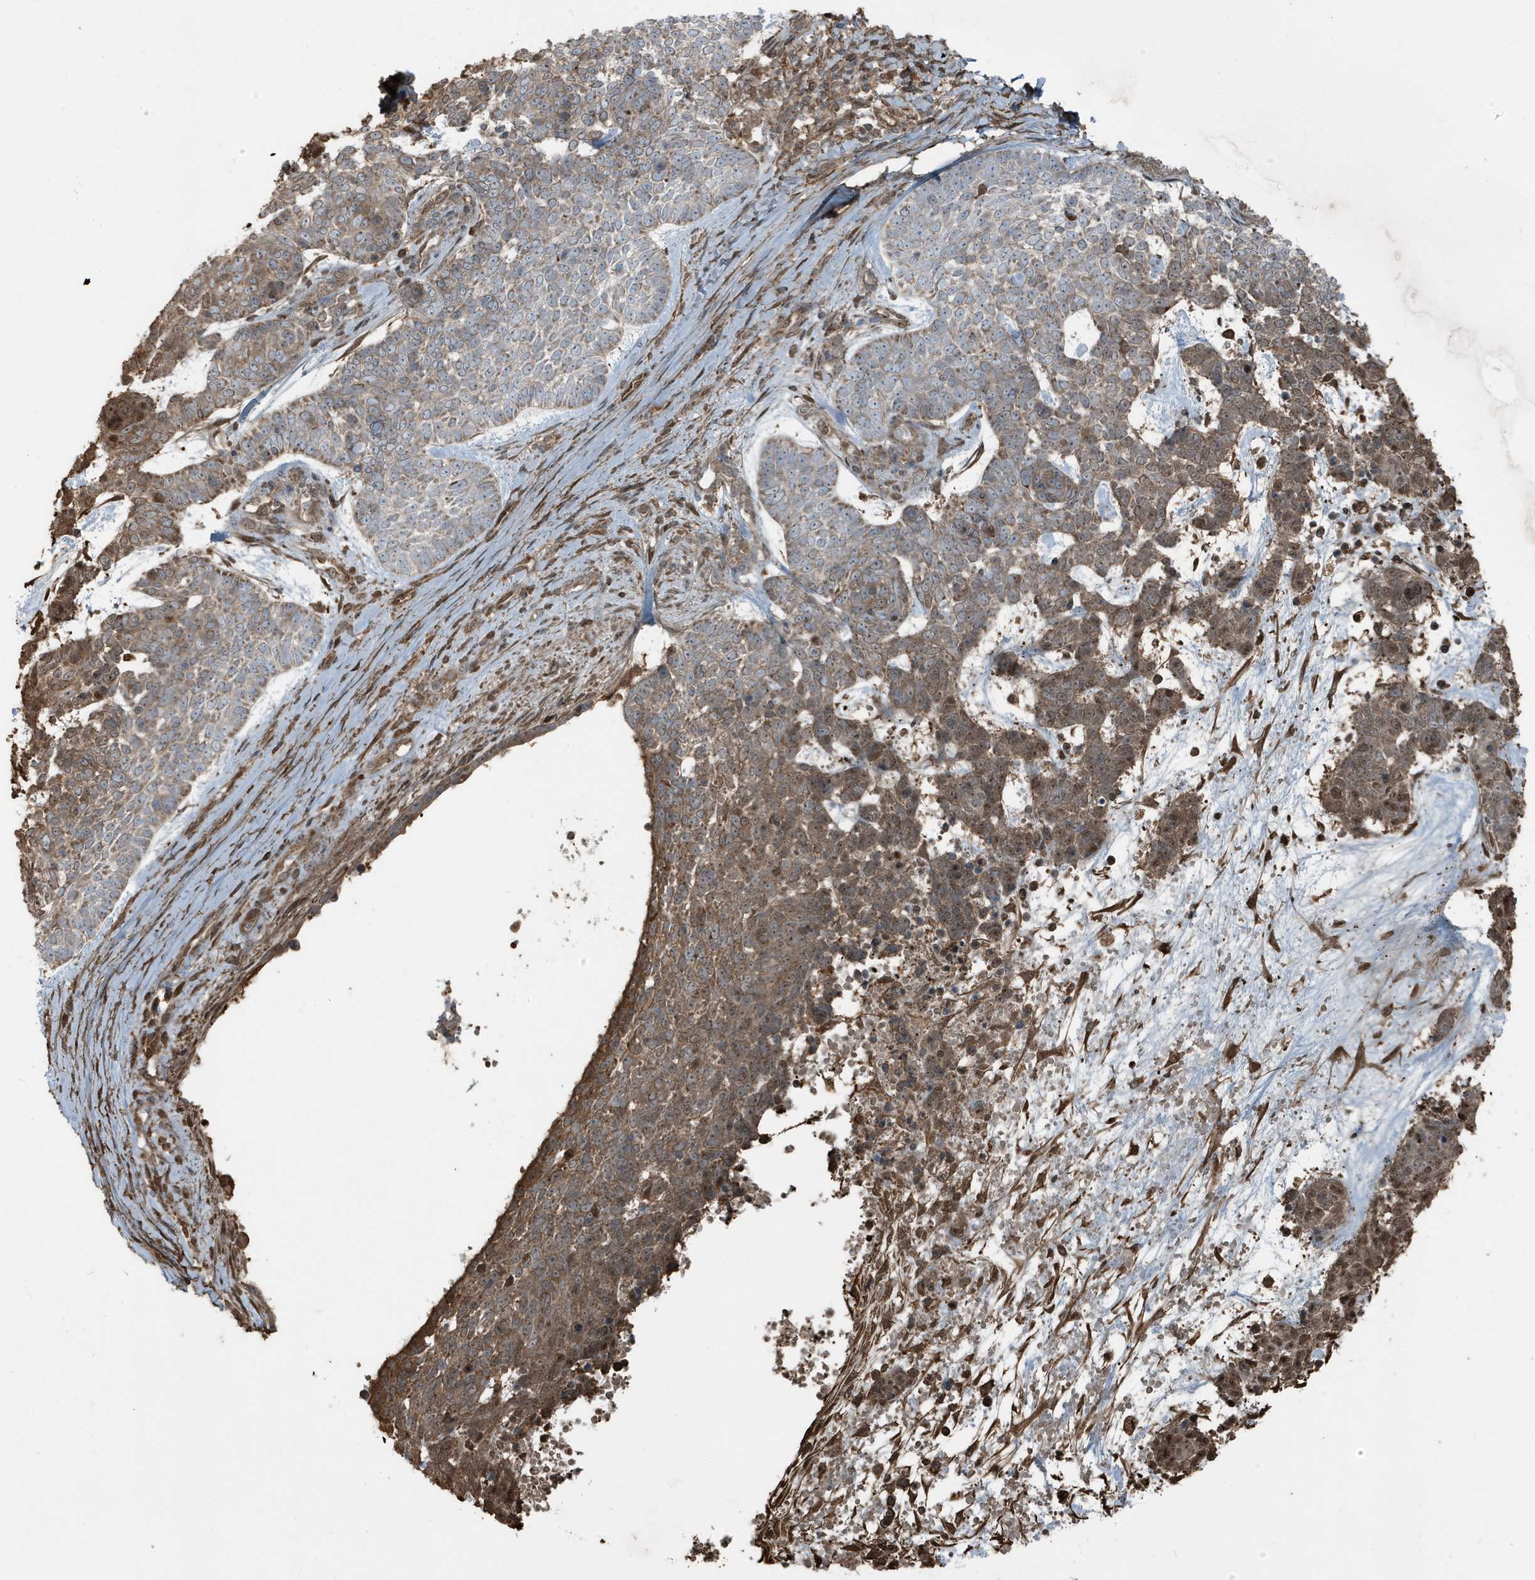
{"staining": {"intensity": "moderate", "quantity": ">75%", "location": "cytoplasmic/membranous"}, "tissue": "skin cancer", "cell_type": "Tumor cells", "image_type": "cancer", "snomed": [{"axis": "morphology", "description": "Basal cell carcinoma"}, {"axis": "topography", "description": "Skin"}], "caption": "Basal cell carcinoma (skin) was stained to show a protein in brown. There is medium levels of moderate cytoplasmic/membranous staining in about >75% of tumor cells. (Stains: DAB (3,3'-diaminobenzidine) in brown, nuclei in blue, Microscopy: brightfield microscopy at high magnification).", "gene": "AZI2", "patient": {"sex": "female", "age": 81}}